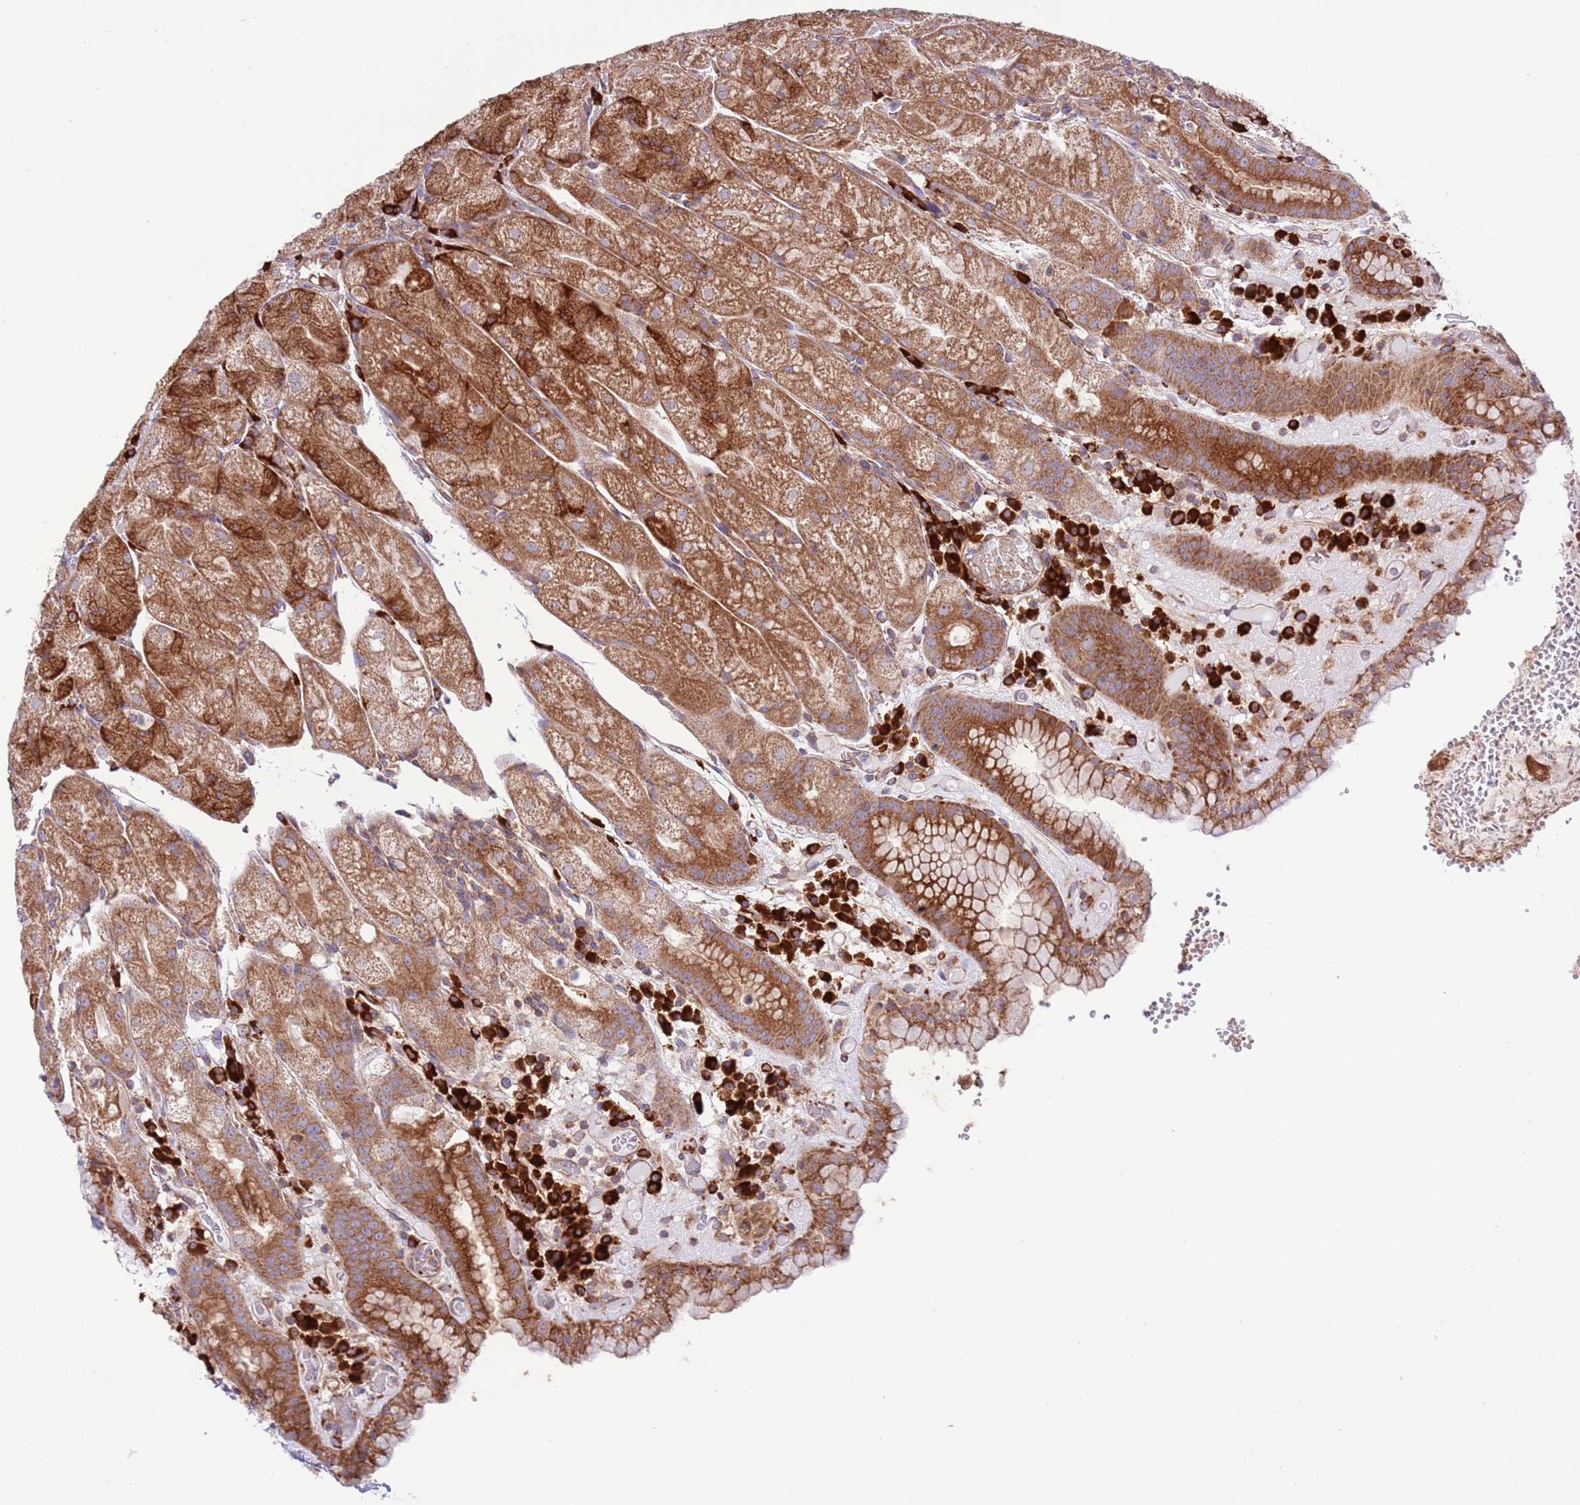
{"staining": {"intensity": "moderate", "quantity": ">75%", "location": "cytoplasmic/membranous"}, "tissue": "stomach", "cell_type": "Glandular cells", "image_type": "normal", "snomed": [{"axis": "morphology", "description": "Normal tissue, NOS"}, {"axis": "topography", "description": "Stomach, upper"}], "caption": "The micrograph reveals staining of unremarkable stomach, revealing moderate cytoplasmic/membranous protein expression (brown color) within glandular cells. The protein of interest is shown in brown color, while the nuclei are stained blue.", "gene": "DAND5", "patient": {"sex": "male", "age": 52}}